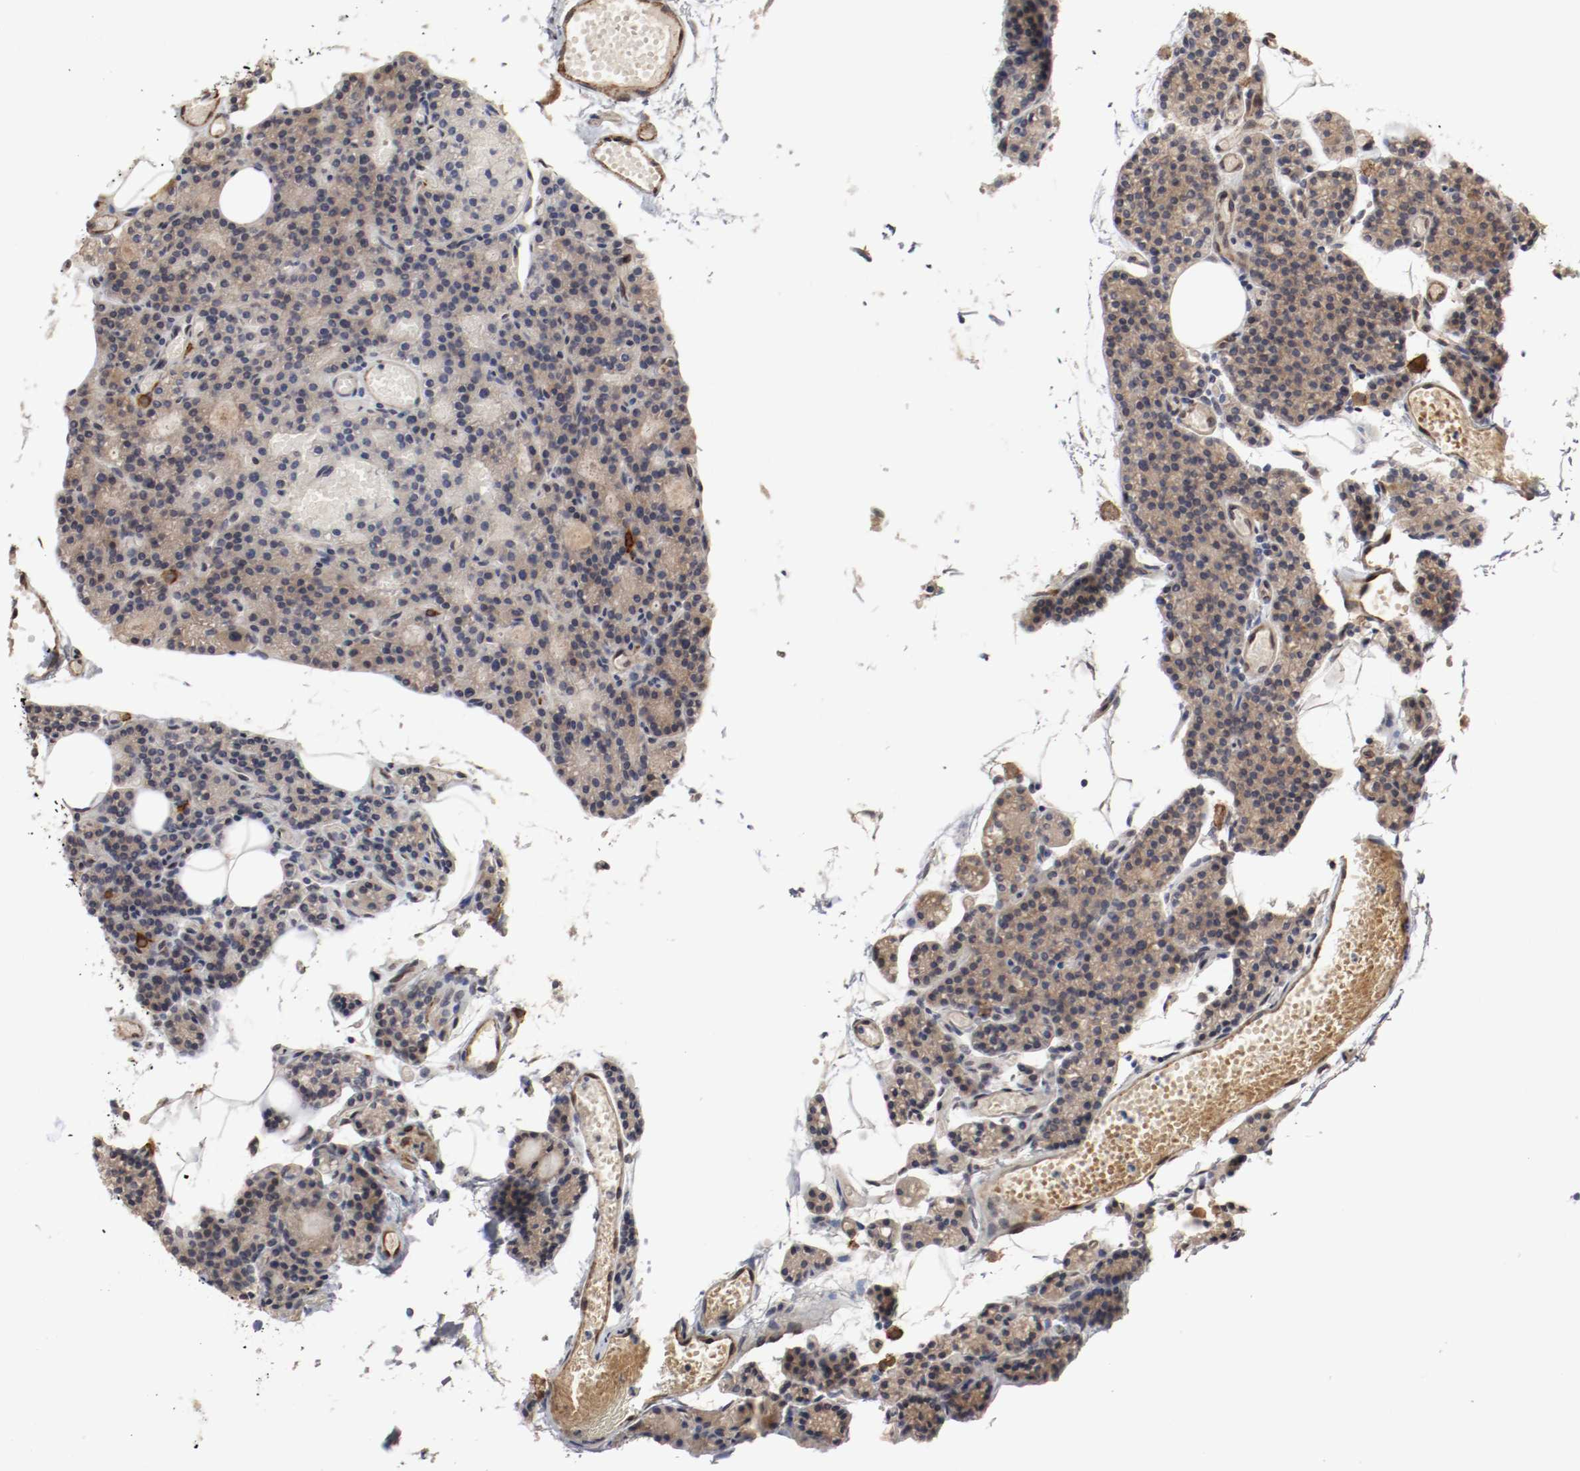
{"staining": {"intensity": "weak", "quantity": "<25%", "location": "cytoplasmic/membranous"}, "tissue": "parathyroid gland", "cell_type": "Glandular cells", "image_type": "normal", "snomed": [{"axis": "morphology", "description": "Normal tissue, NOS"}, {"axis": "topography", "description": "Parathyroid gland"}], "caption": "This is a image of immunohistochemistry staining of unremarkable parathyroid gland, which shows no expression in glandular cells. (DAB (3,3'-diaminobenzidine) immunohistochemistry (IHC) with hematoxylin counter stain).", "gene": "KIT", "patient": {"sex": "female", "age": 60}}